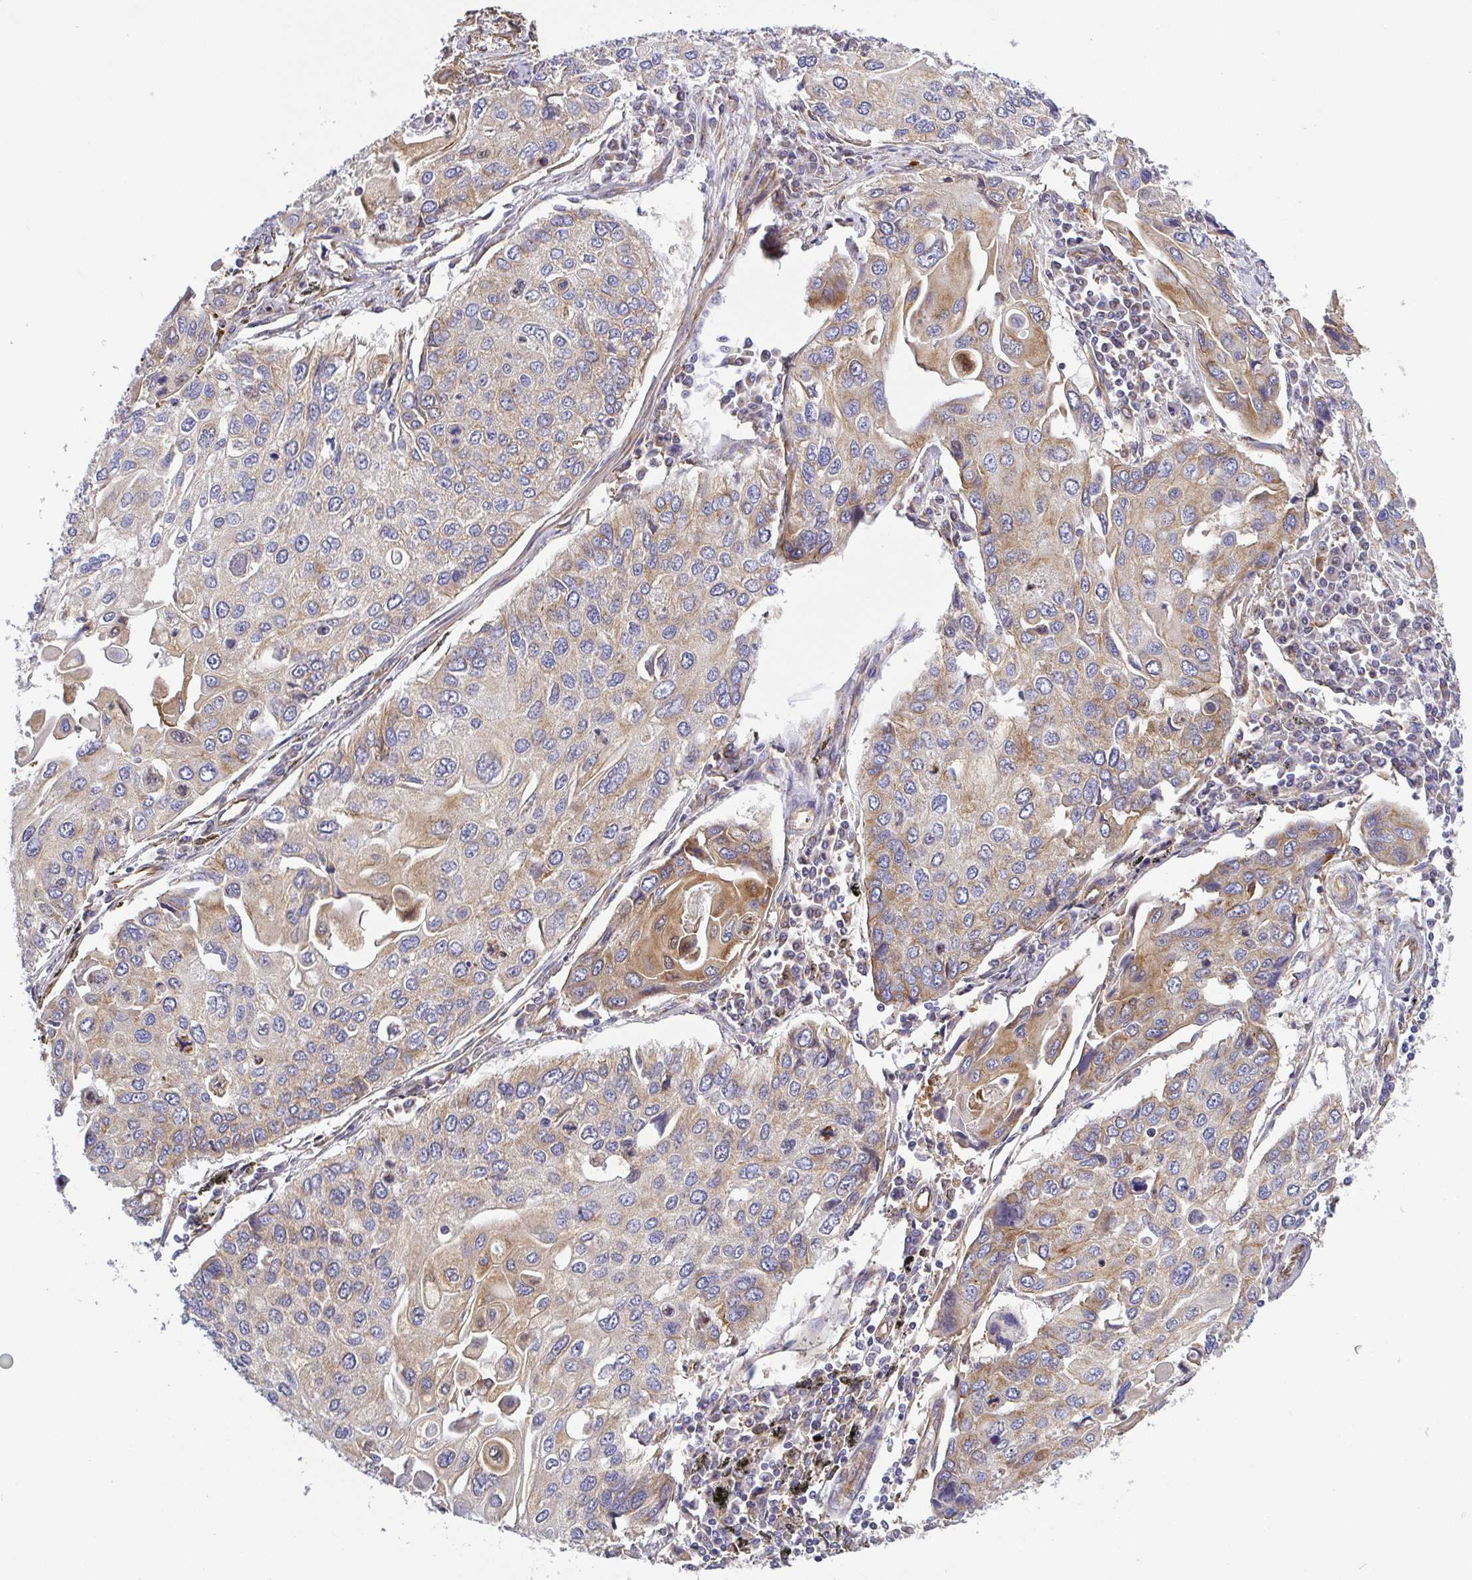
{"staining": {"intensity": "moderate", "quantity": "<25%", "location": "cytoplasmic/membranous"}, "tissue": "lung cancer", "cell_type": "Tumor cells", "image_type": "cancer", "snomed": [{"axis": "morphology", "description": "Squamous cell carcinoma, NOS"}, {"axis": "morphology", "description": "Squamous cell carcinoma, metastatic, NOS"}, {"axis": "topography", "description": "Lung"}], "caption": "Immunohistochemistry (IHC) image of metastatic squamous cell carcinoma (lung) stained for a protein (brown), which demonstrates low levels of moderate cytoplasmic/membranous staining in approximately <25% of tumor cells.", "gene": "KIF5B", "patient": {"sex": "male", "age": 63}}